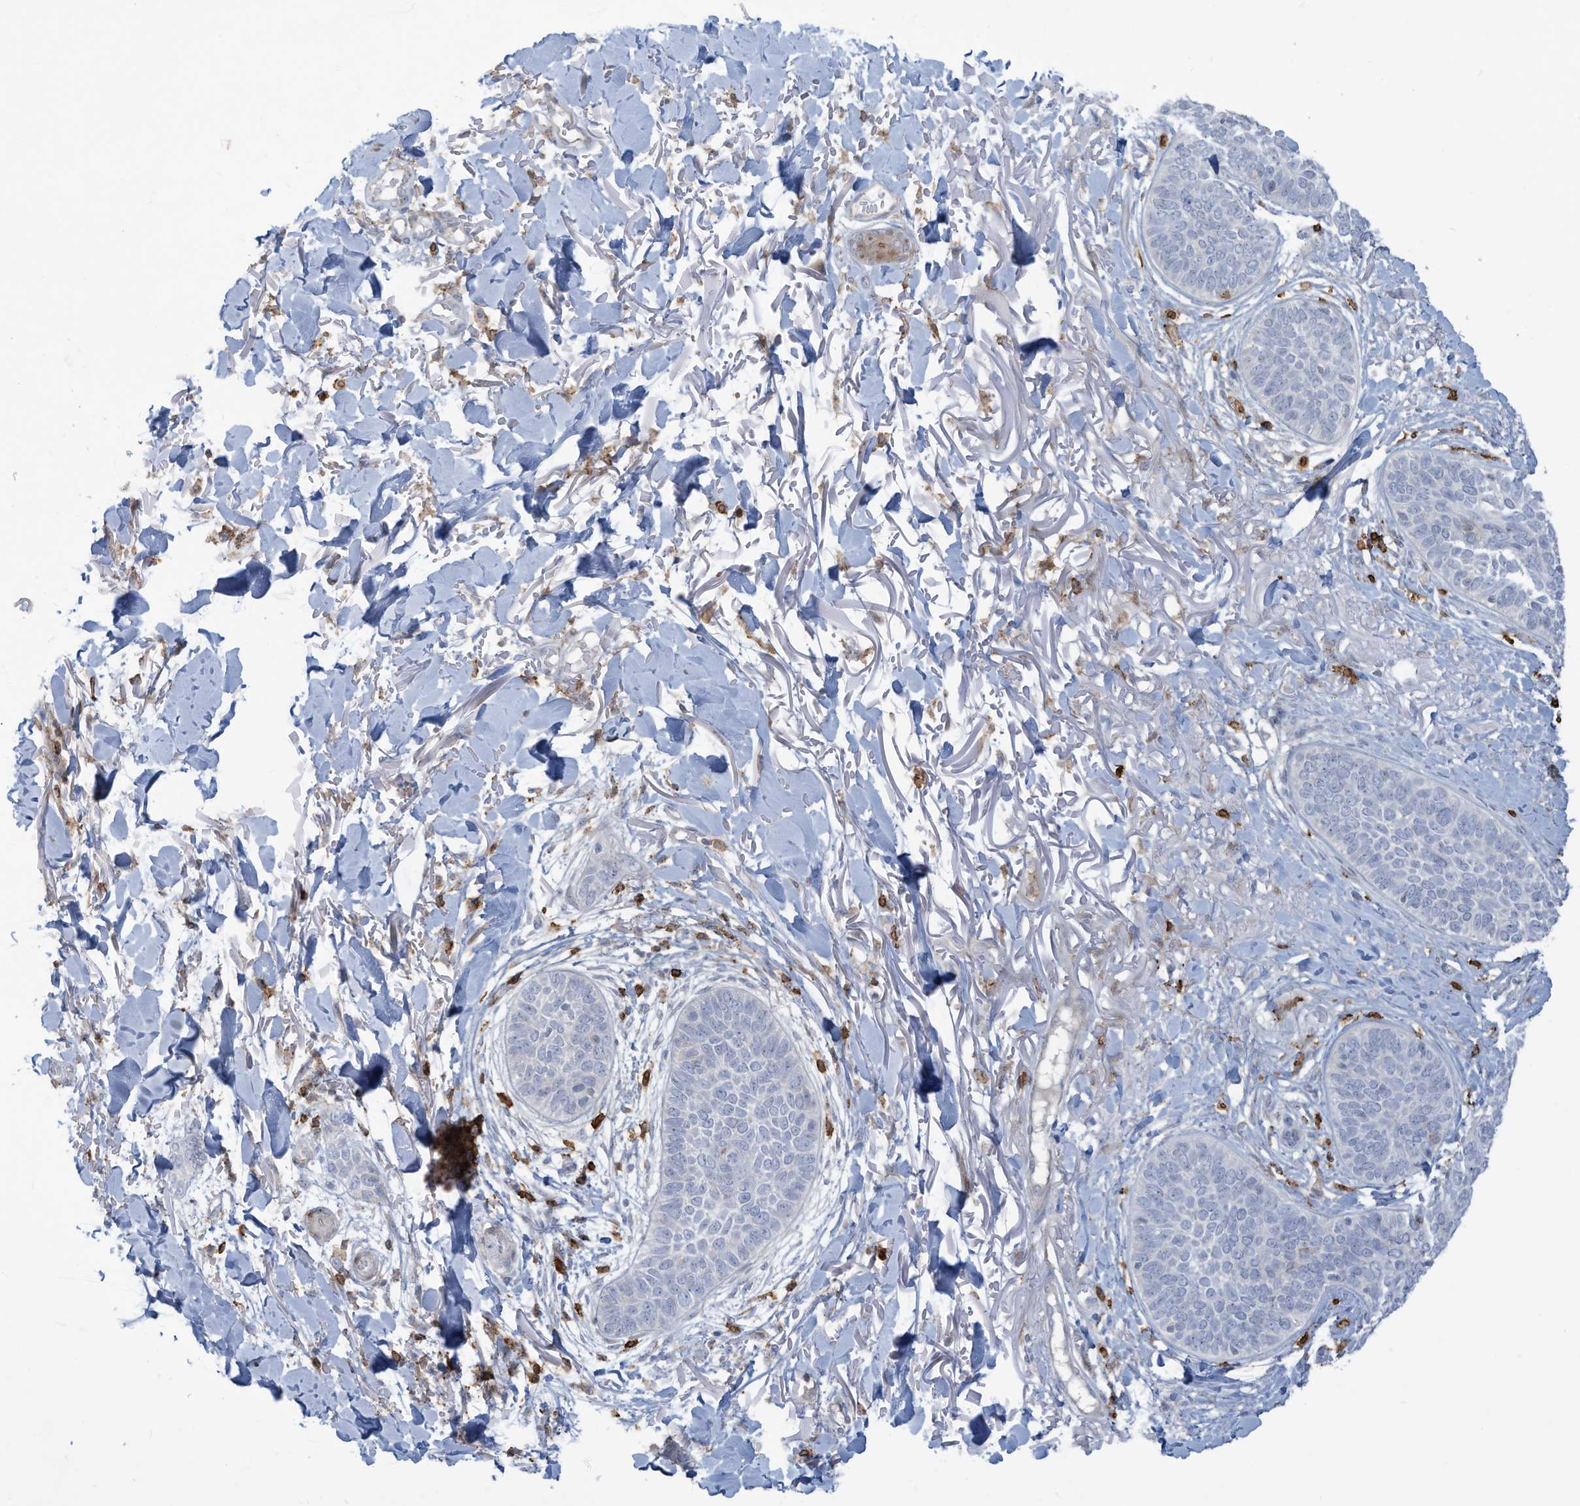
{"staining": {"intensity": "negative", "quantity": "none", "location": "none"}, "tissue": "skin cancer", "cell_type": "Tumor cells", "image_type": "cancer", "snomed": [{"axis": "morphology", "description": "Basal cell carcinoma"}, {"axis": "topography", "description": "Skin"}], "caption": "IHC micrograph of neoplastic tissue: skin cancer (basal cell carcinoma) stained with DAB (3,3'-diaminobenzidine) reveals no significant protein positivity in tumor cells.", "gene": "NOTO", "patient": {"sex": "male", "age": 85}}